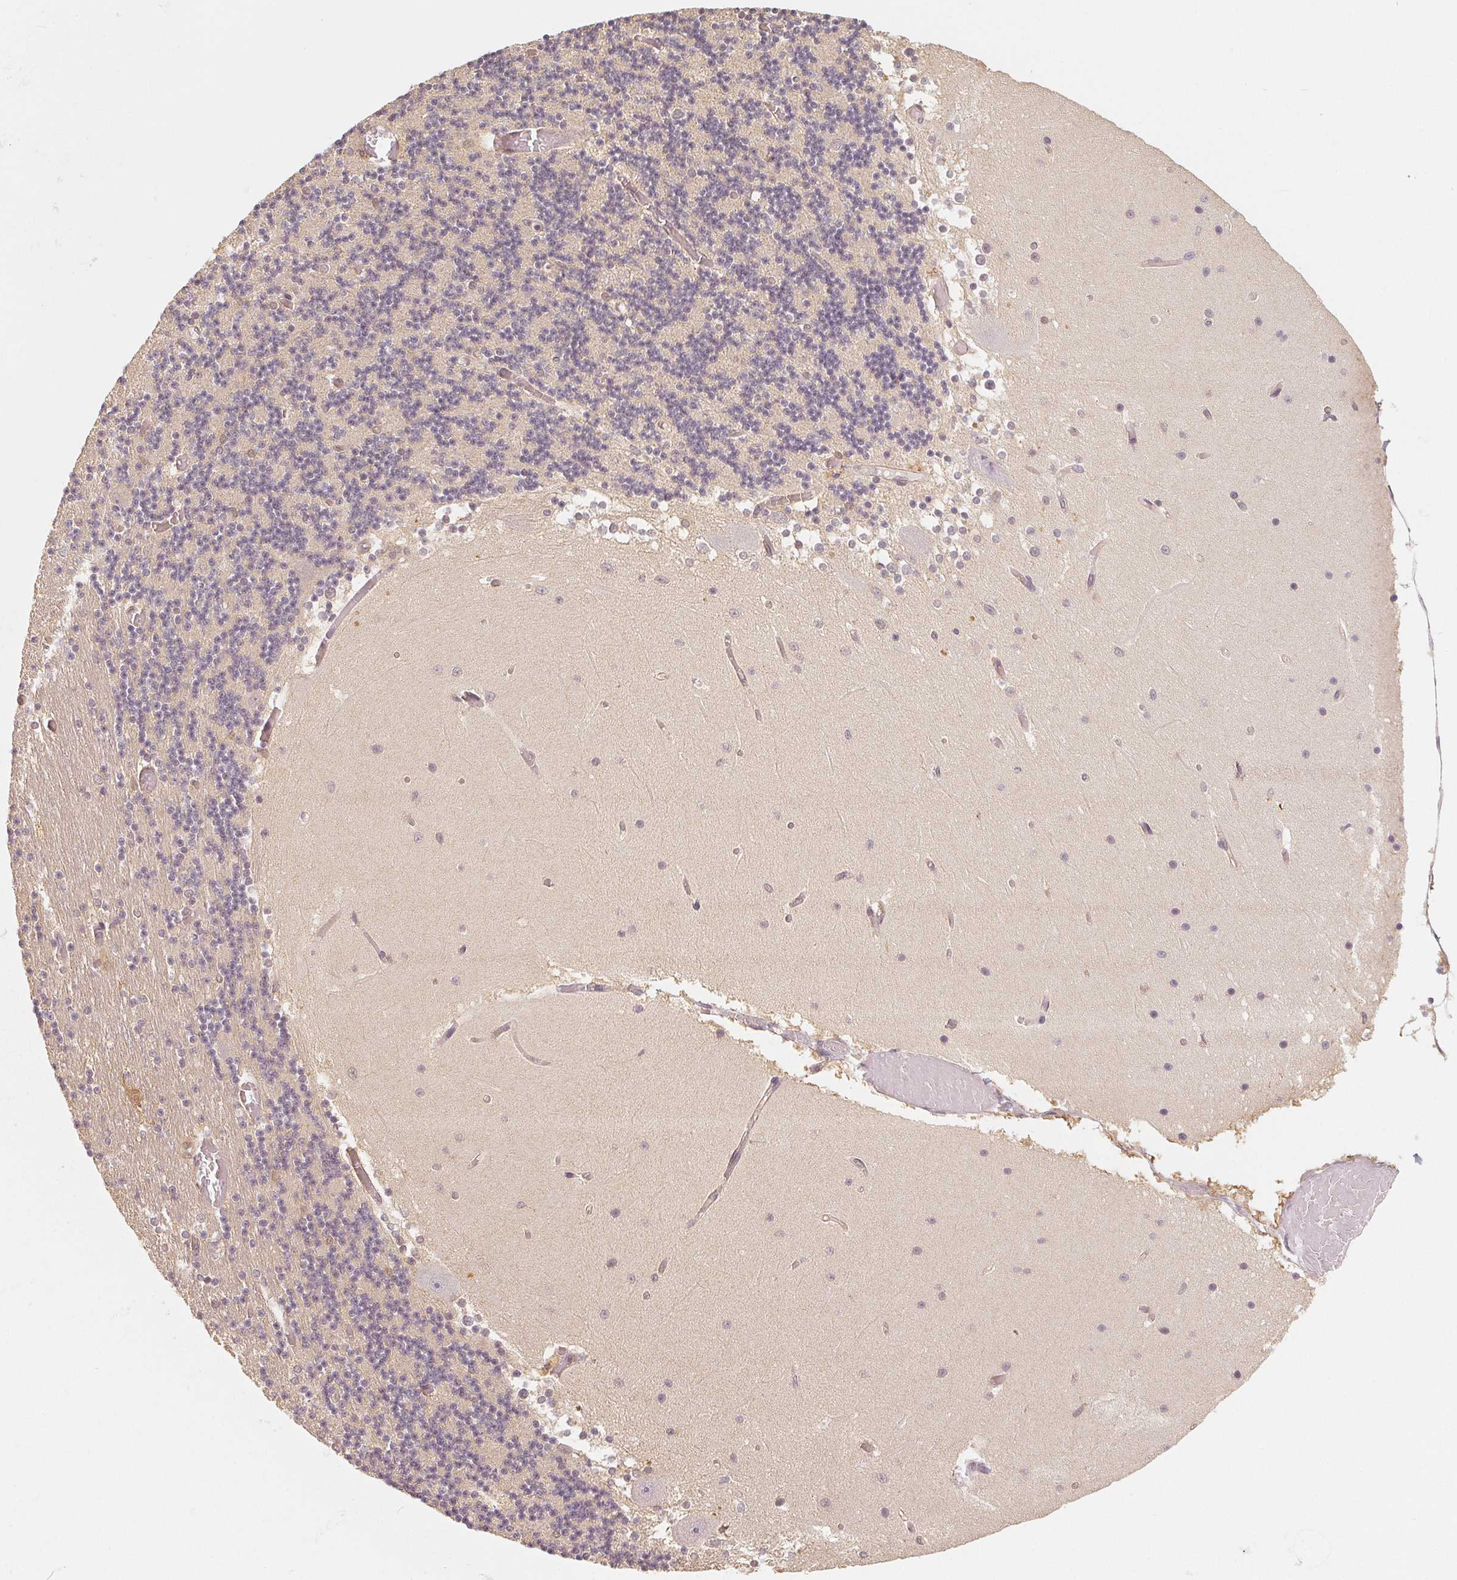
{"staining": {"intensity": "weak", "quantity": "25%-75%", "location": "cytoplasmic/membranous"}, "tissue": "cerebellum", "cell_type": "Cells in granular layer", "image_type": "normal", "snomed": [{"axis": "morphology", "description": "Normal tissue, NOS"}, {"axis": "topography", "description": "Cerebellum"}], "caption": "This is a micrograph of immunohistochemistry staining of normal cerebellum, which shows weak staining in the cytoplasmic/membranous of cells in granular layer.", "gene": "GUSB", "patient": {"sex": "female", "age": 28}}